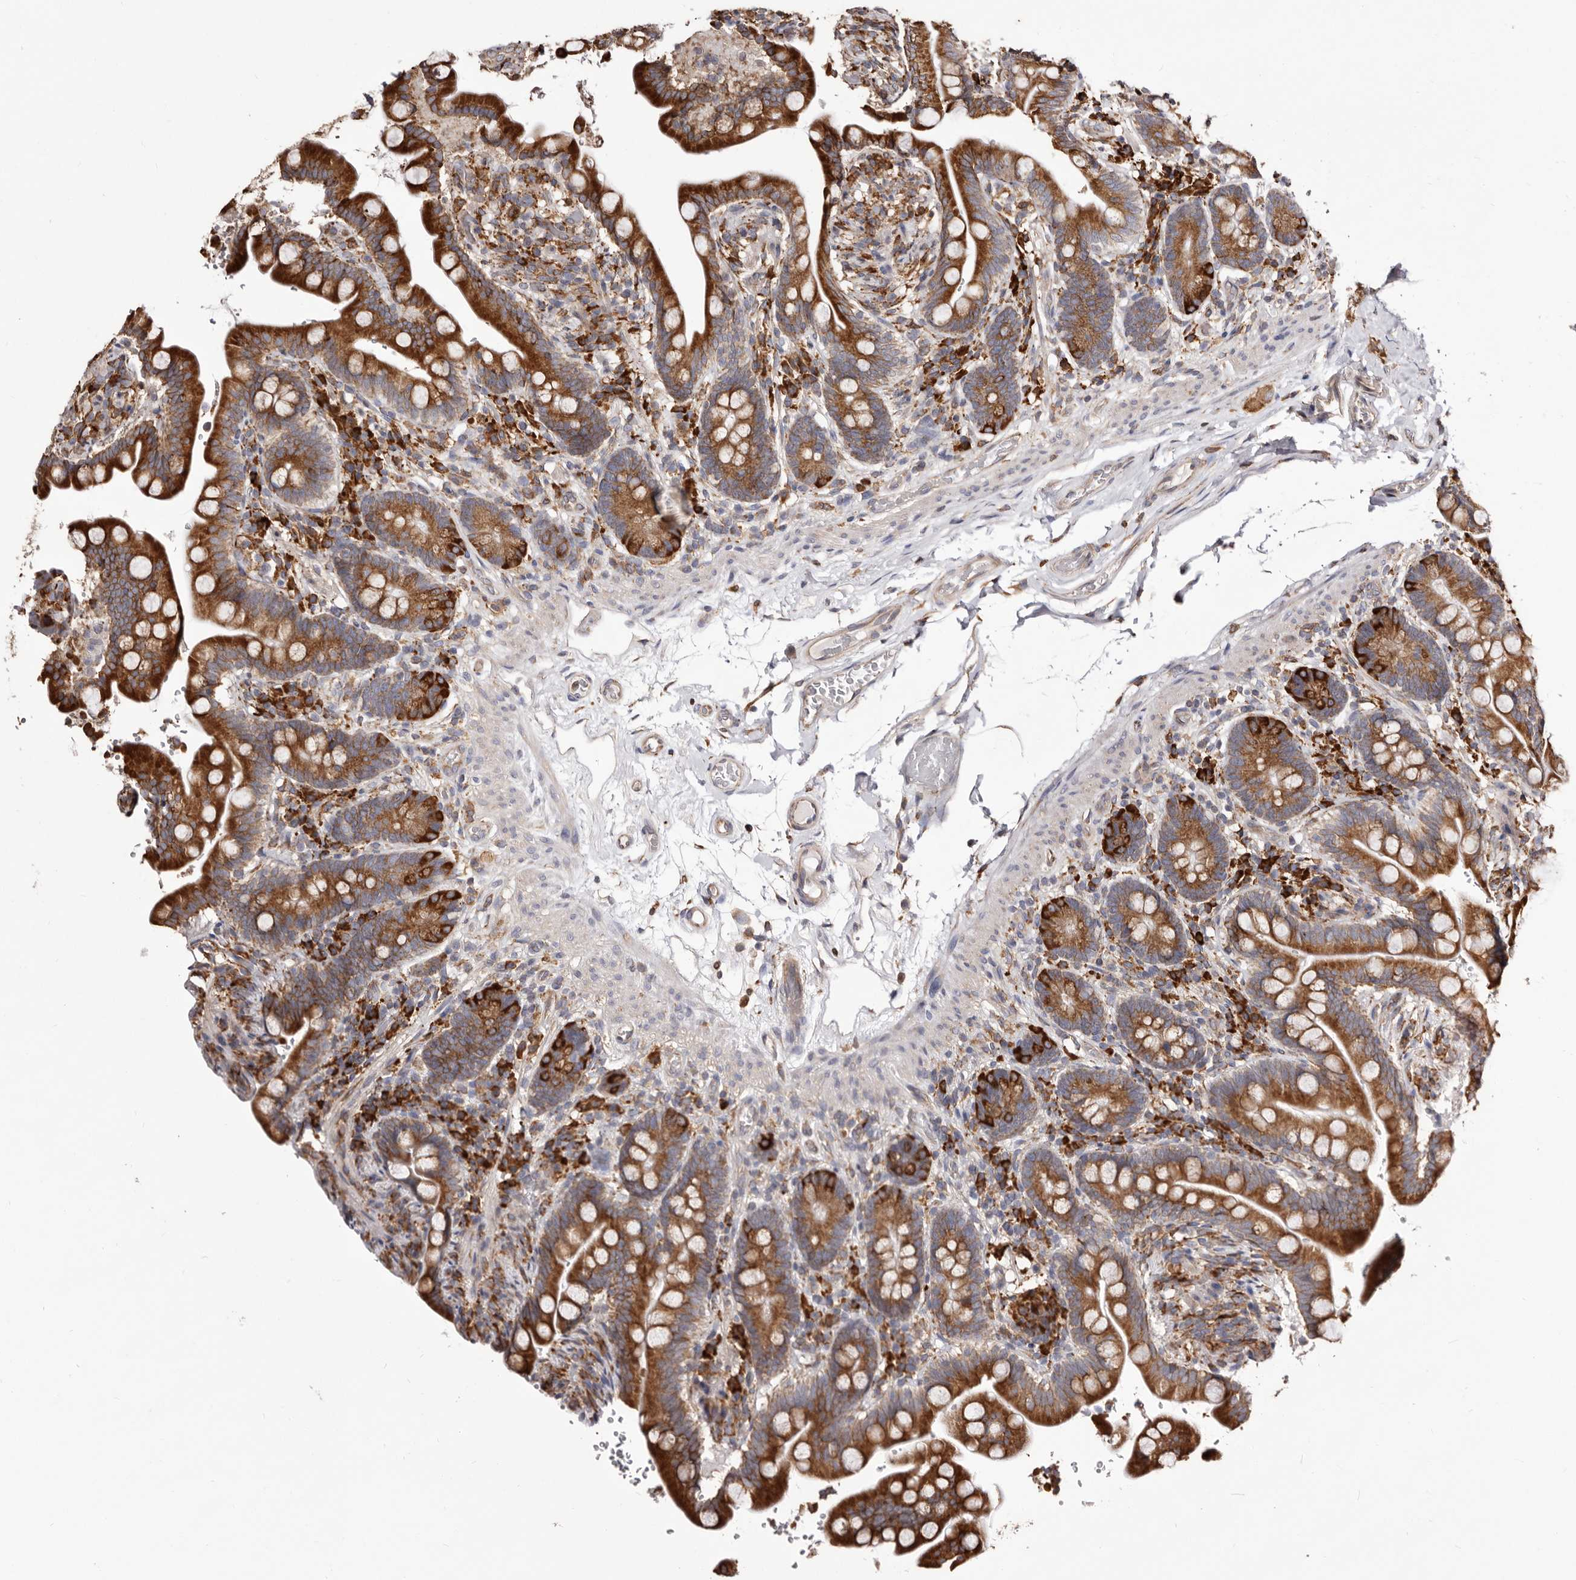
{"staining": {"intensity": "weak", "quantity": ">75%", "location": "cytoplasmic/membranous"}, "tissue": "colon", "cell_type": "Endothelial cells", "image_type": "normal", "snomed": [{"axis": "morphology", "description": "Normal tissue, NOS"}, {"axis": "topography", "description": "Smooth muscle"}, {"axis": "topography", "description": "Colon"}], "caption": "Immunohistochemical staining of benign human colon exhibits >75% levels of weak cytoplasmic/membranous protein staining in about >75% of endothelial cells.", "gene": "ACBD6", "patient": {"sex": "male", "age": 73}}